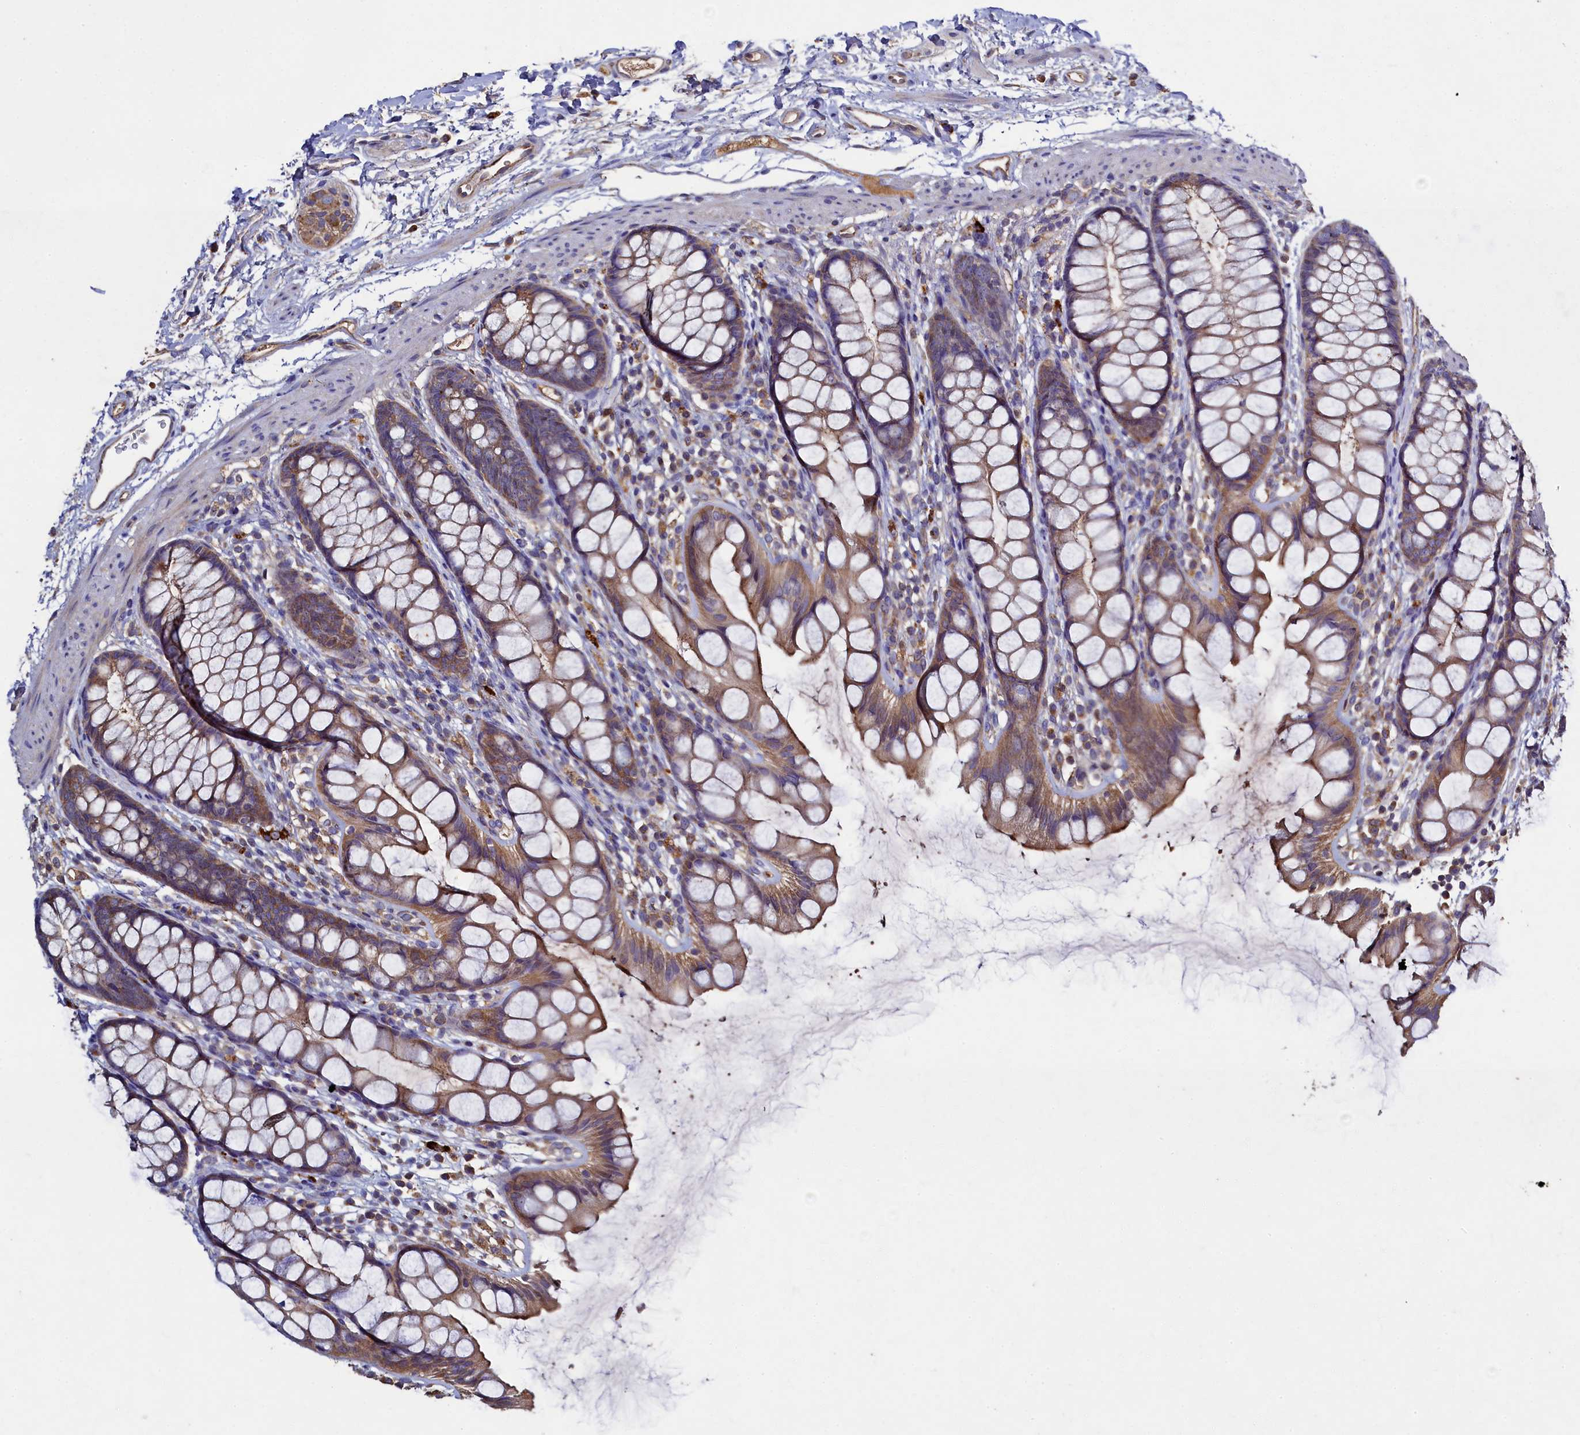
{"staining": {"intensity": "moderate", "quantity": ">75%", "location": "cytoplasmic/membranous"}, "tissue": "rectum", "cell_type": "Glandular cells", "image_type": "normal", "snomed": [{"axis": "morphology", "description": "Normal tissue, NOS"}, {"axis": "topography", "description": "Rectum"}], "caption": "Protein analysis of normal rectum exhibits moderate cytoplasmic/membranous staining in approximately >75% of glandular cells. (brown staining indicates protein expression, while blue staining denotes nuclei).", "gene": "TK2", "patient": {"sex": "female", "age": 65}}